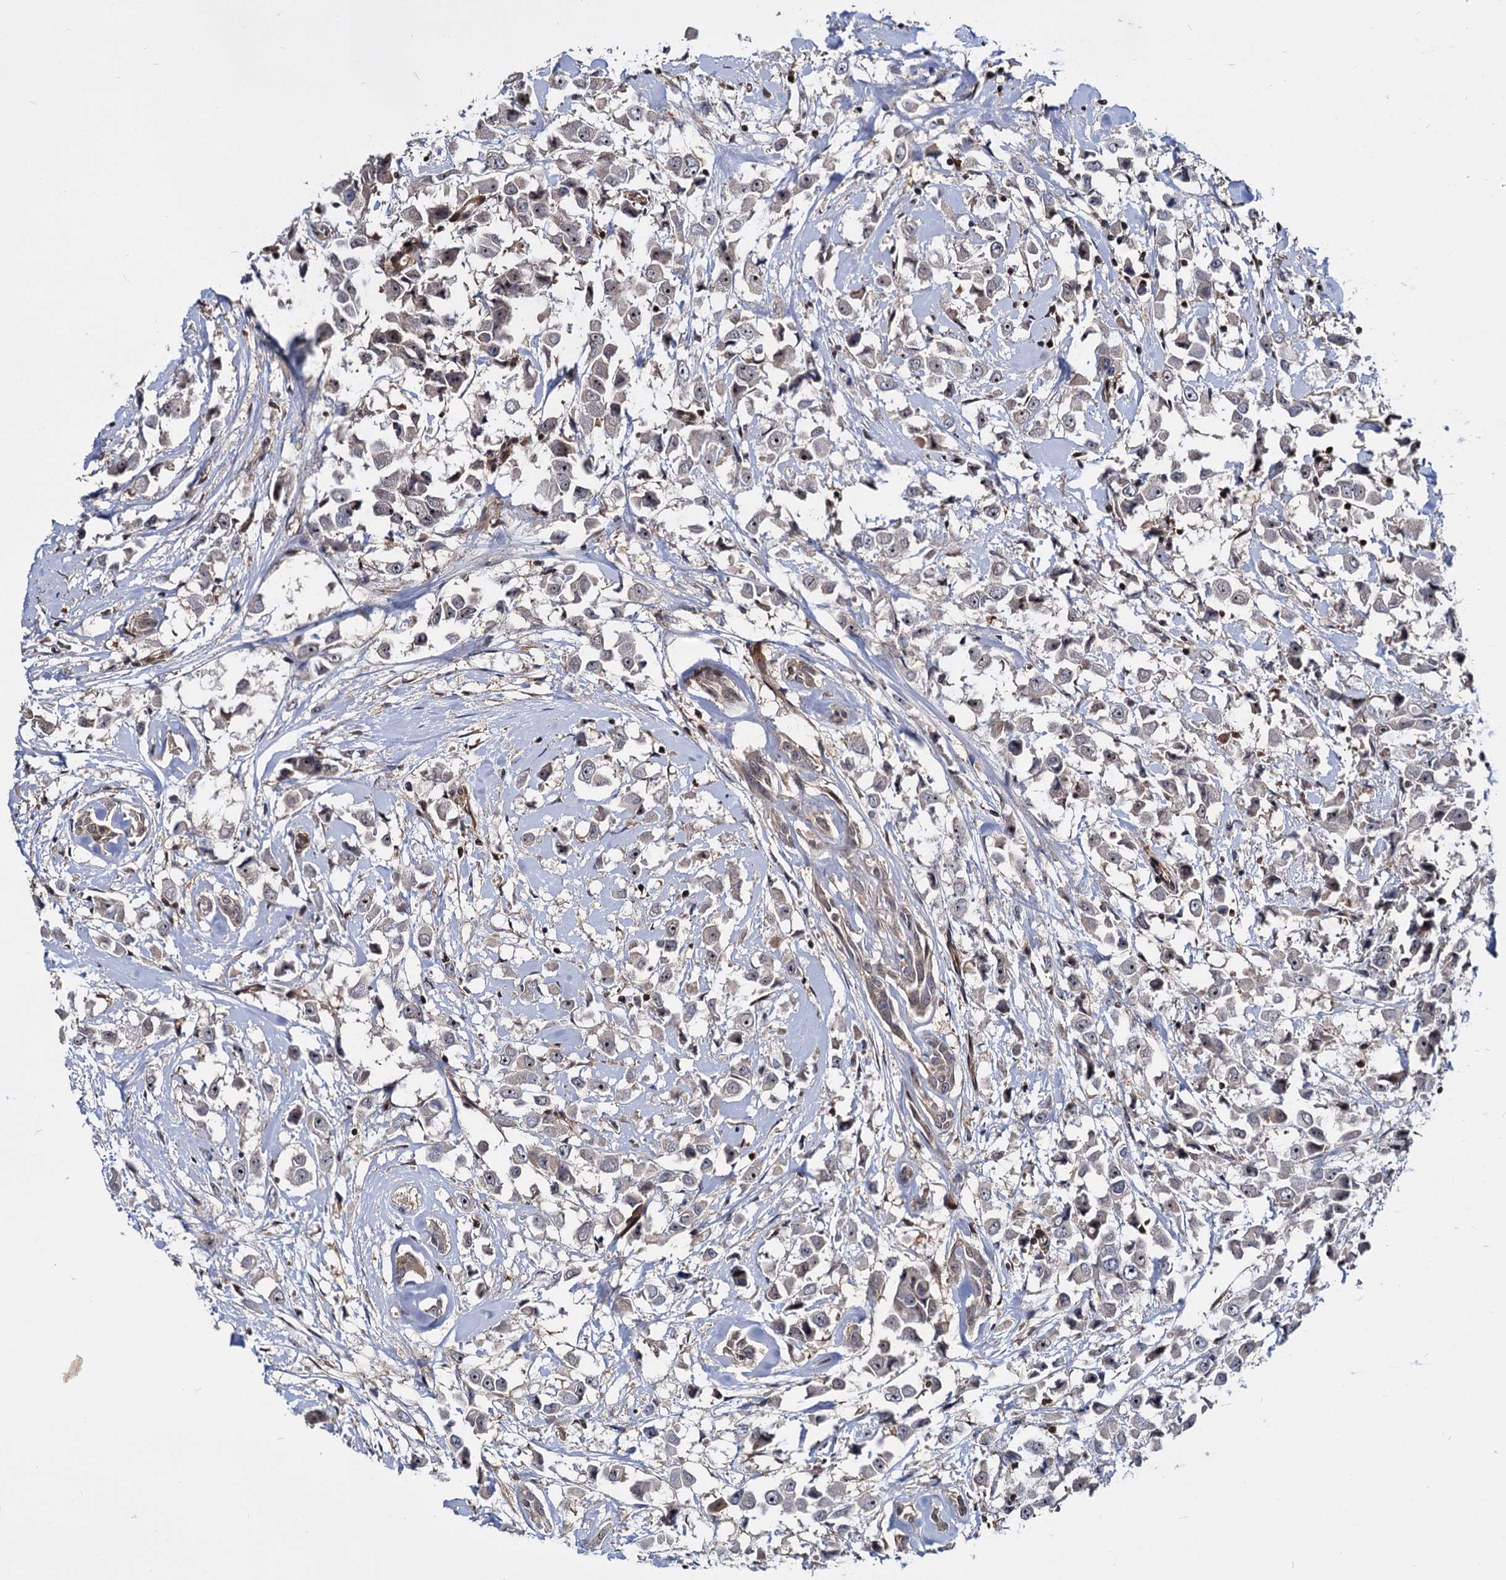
{"staining": {"intensity": "weak", "quantity": "25%-75%", "location": "nuclear"}, "tissue": "breast cancer", "cell_type": "Tumor cells", "image_type": "cancer", "snomed": [{"axis": "morphology", "description": "Duct carcinoma"}, {"axis": "topography", "description": "Breast"}], "caption": "The photomicrograph shows a brown stain indicating the presence of a protein in the nuclear of tumor cells in breast cancer.", "gene": "UBLCP1", "patient": {"sex": "female", "age": 61}}